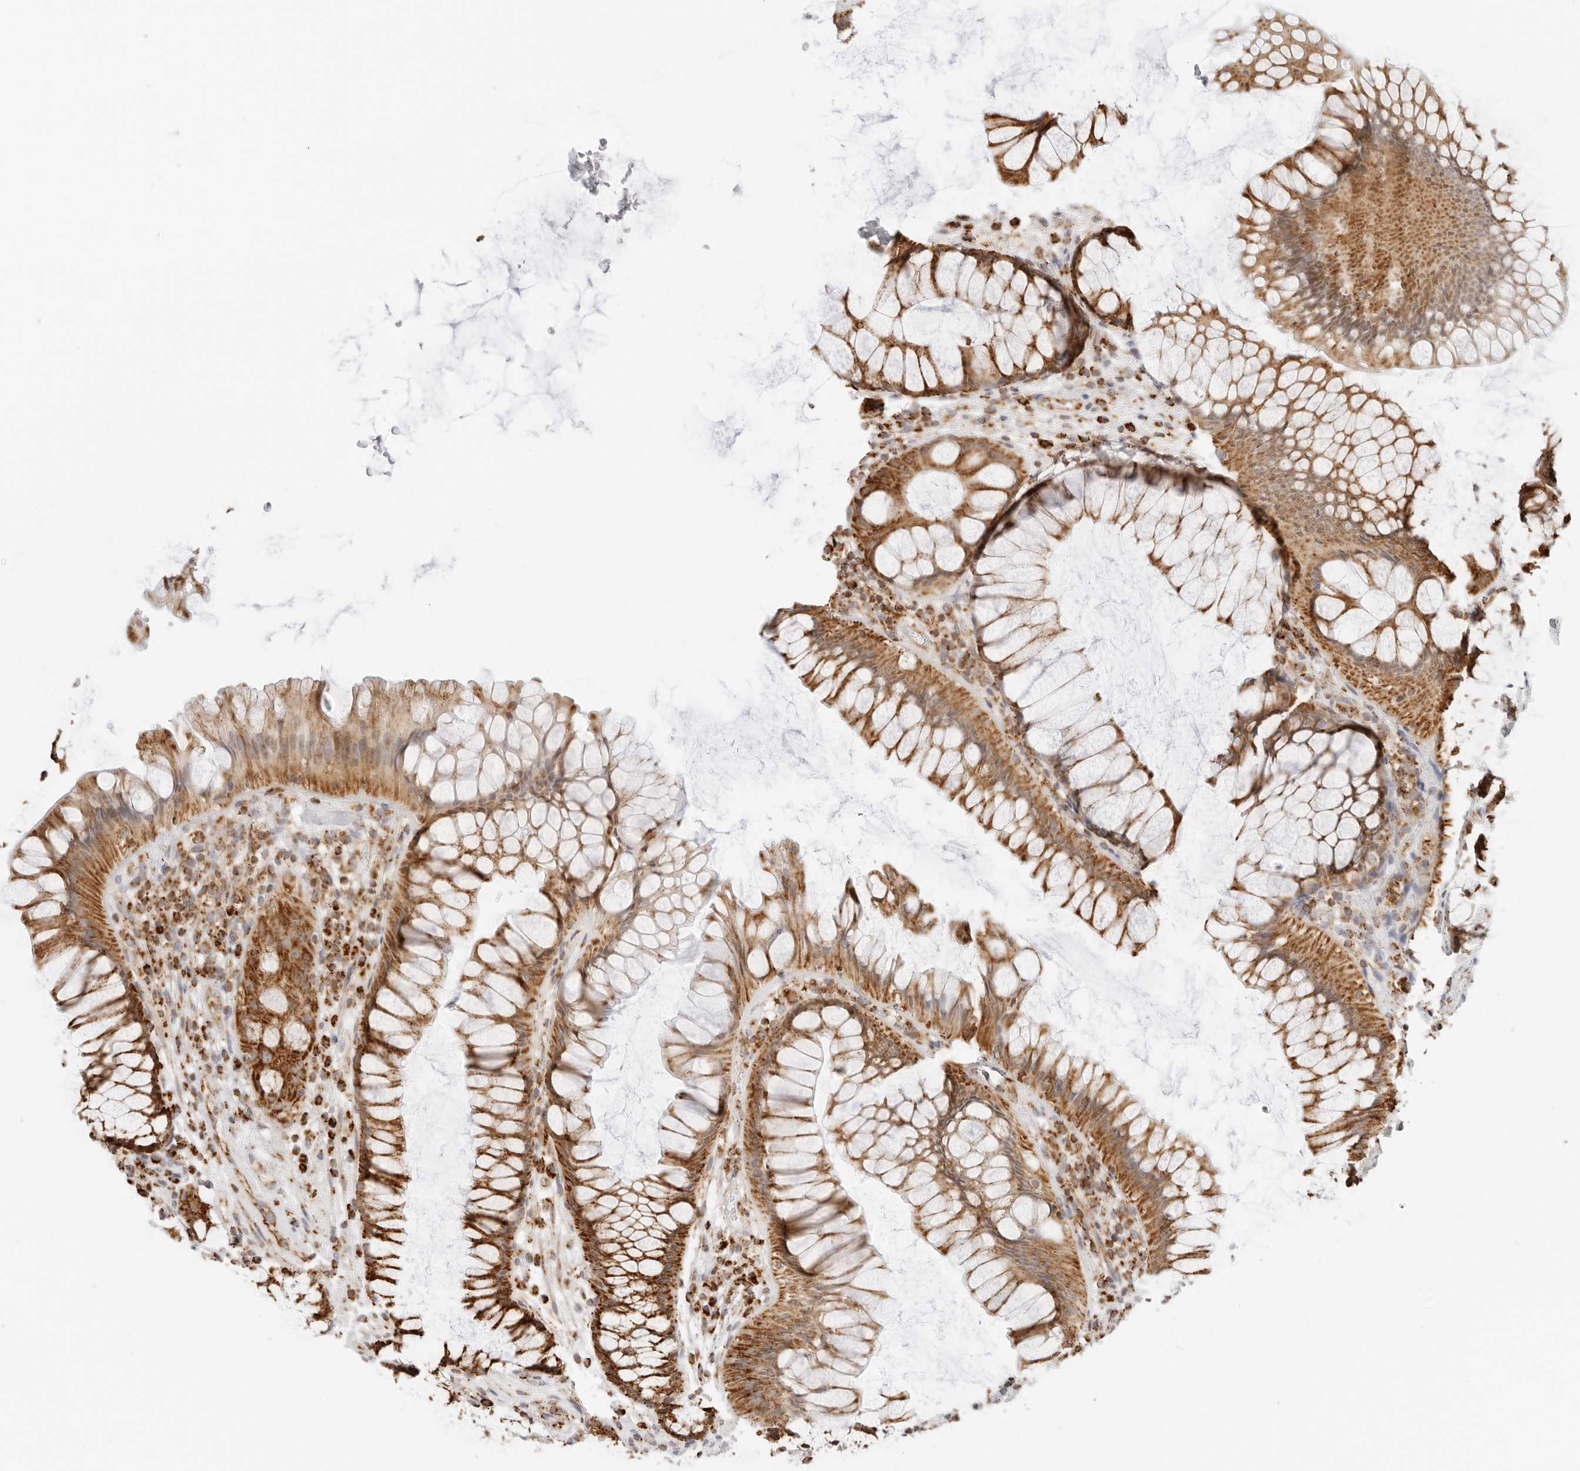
{"staining": {"intensity": "strong", "quantity": ">75%", "location": "cytoplasmic/membranous"}, "tissue": "rectum", "cell_type": "Glandular cells", "image_type": "normal", "snomed": [{"axis": "morphology", "description": "Normal tissue, NOS"}, {"axis": "topography", "description": "Rectum"}], "caption": "This image displays IHC staining of unremarkable rectum, with high strong cytoplasmic/membranous expression in approximately >75% of glandular cells.", "gene": "RC3H1", "patient": {"sex": "male", "age": 51}}